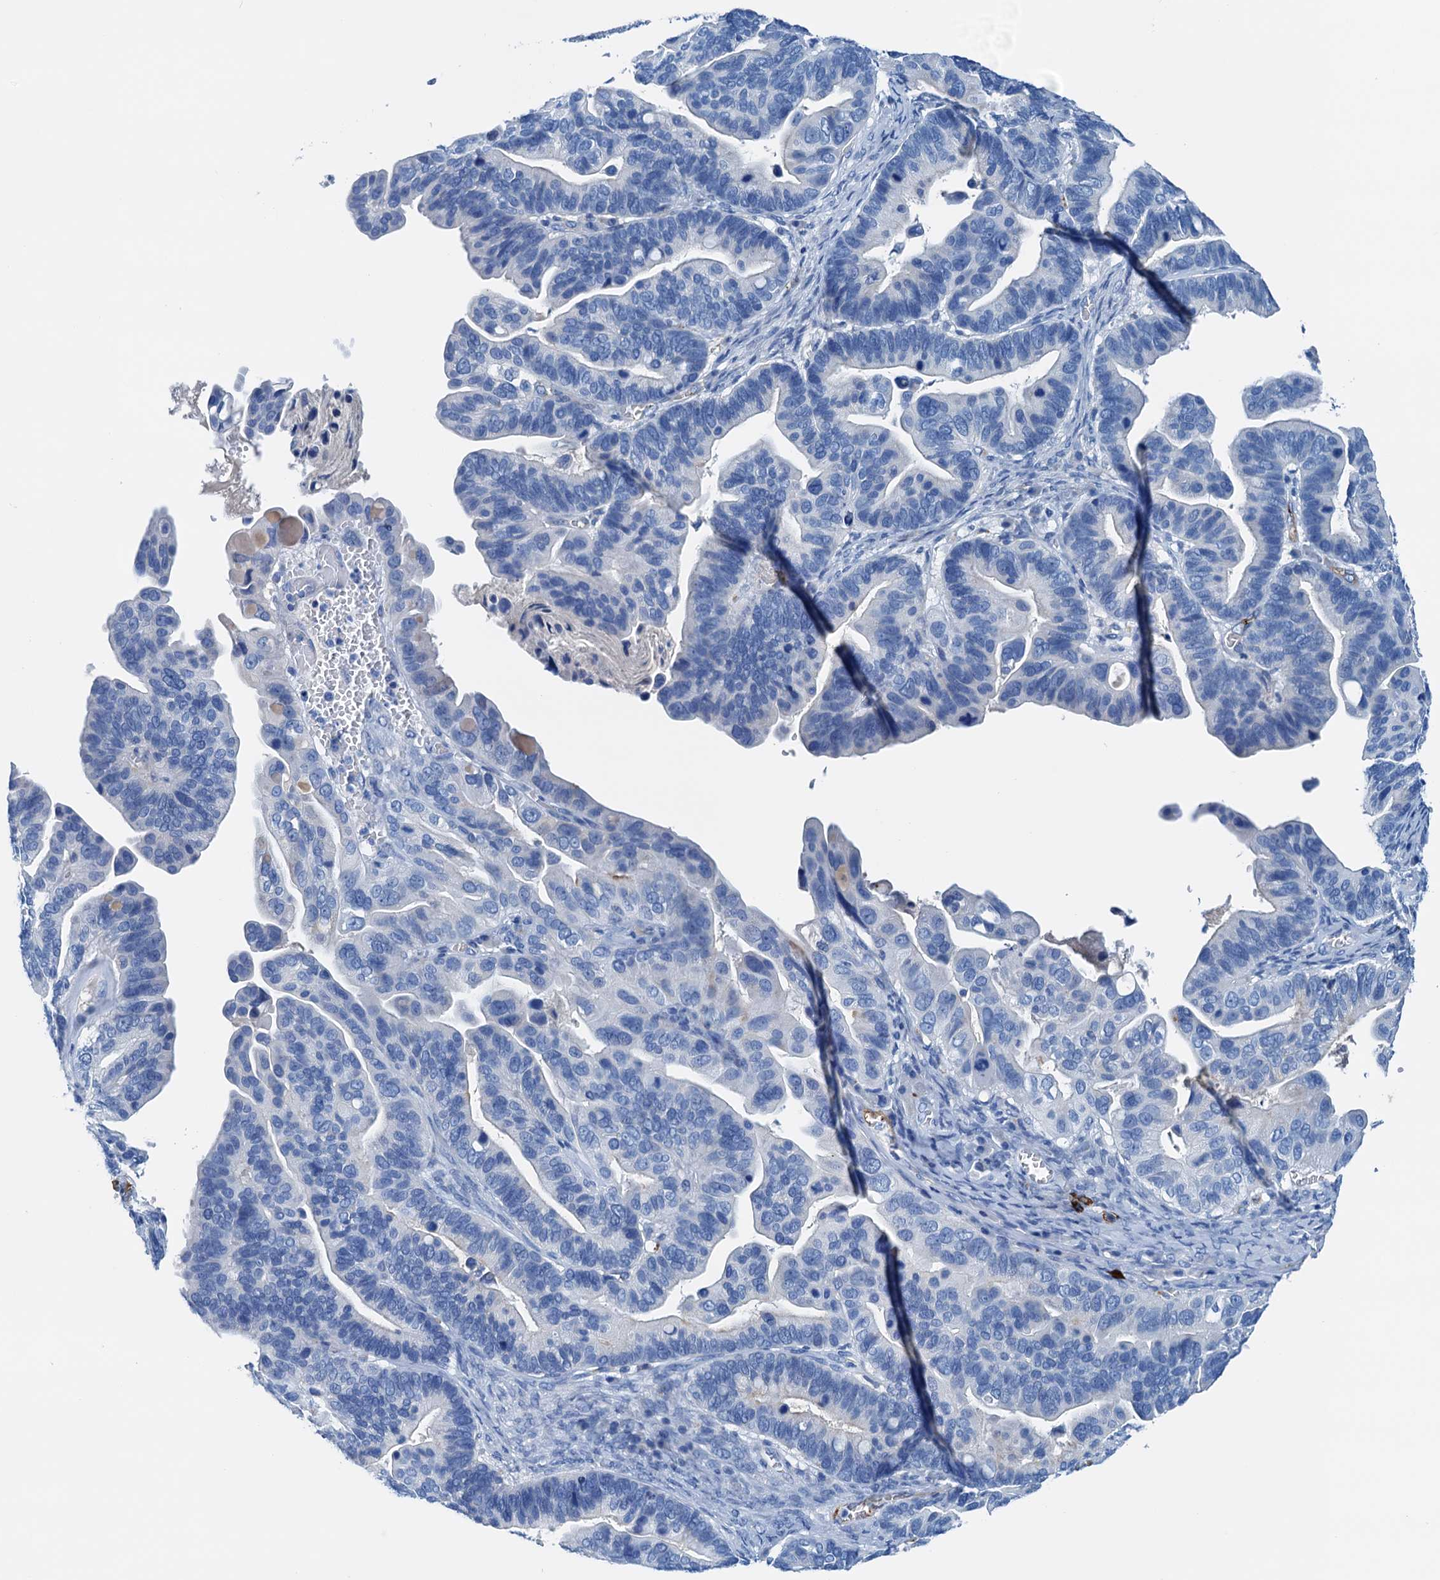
{"staining": {"intensity": "negative", "quantity": "none", "location": "none"}, "tissue": "ovarian cancer", "cell_type": "Tumor cells", "image_type": "cancer", "snomed": [{"axis": "morphology", "description": "Cystadenocarcinoma, serous, NOS"}, {"axis": "topography", "description": "Ovary"}], "caption": "This is a image of IHC staining of ovarian cancer, which shows no positivity in tumor cells.", "gene": "C1QTNF4", "patient": {"sex": "female", "age": 56}}